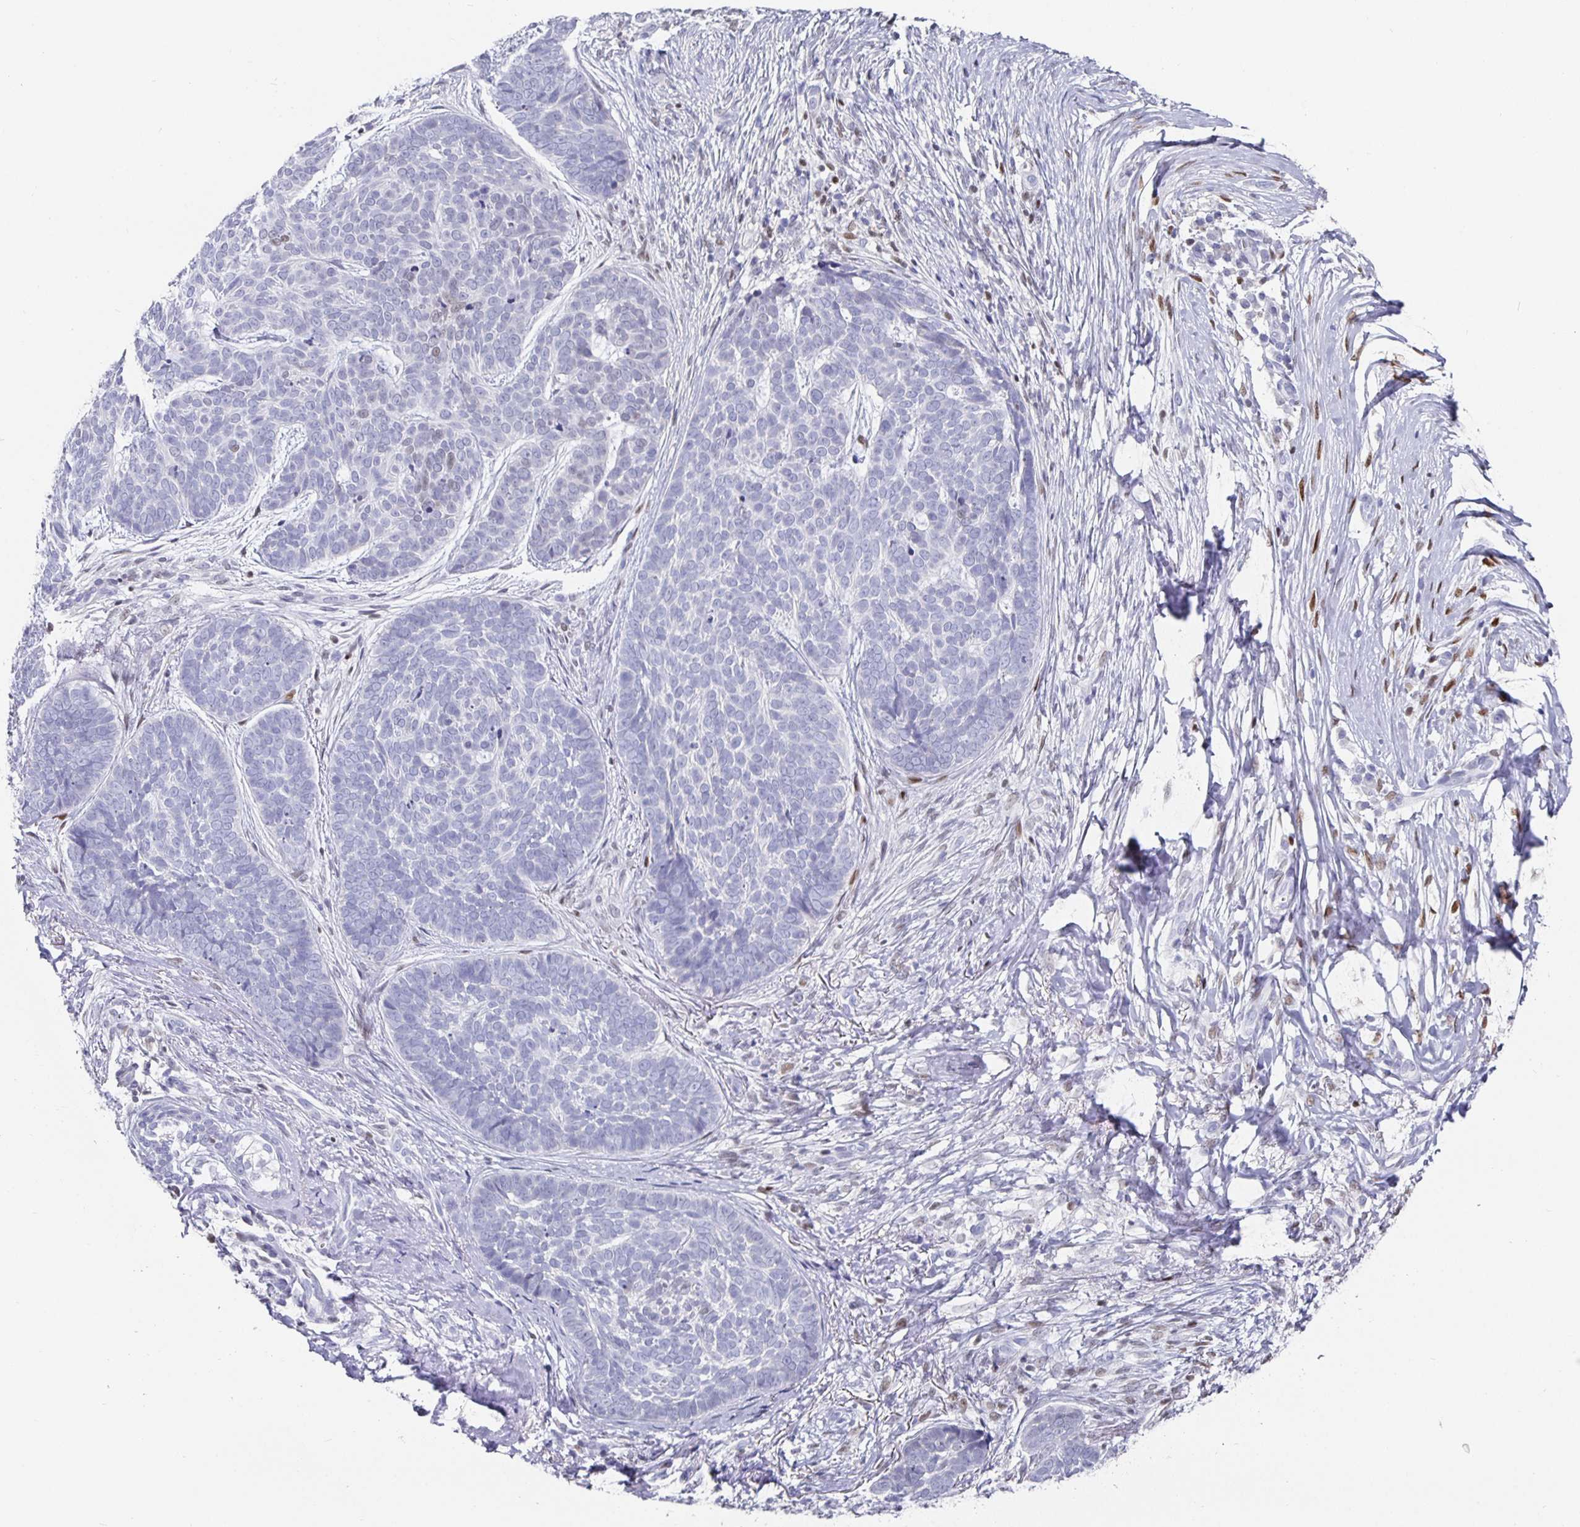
{"staining": {"intensity": "negative", "quantity": "none", "location": "none"}, "tissue": "skin cancer", "cell_type": "Tumor cells", "image_type": "cancer", "snomed": [{"axis": "morphology", "description": "Basal cell carcinoma"}, {"axis": "topography", "description": "Skin"}, {"axis": "topography", "description": "Skin of nose"}], "caption": "A micrograph of human basal cell carcinoma (skin) is negative for staining in tumor cells. (DAB (3,3'-diaminobenzidine) immunohistochemistry, high magnification).", "gene": "RUNX2", "patient": {"sex": "female", "age": 81}}